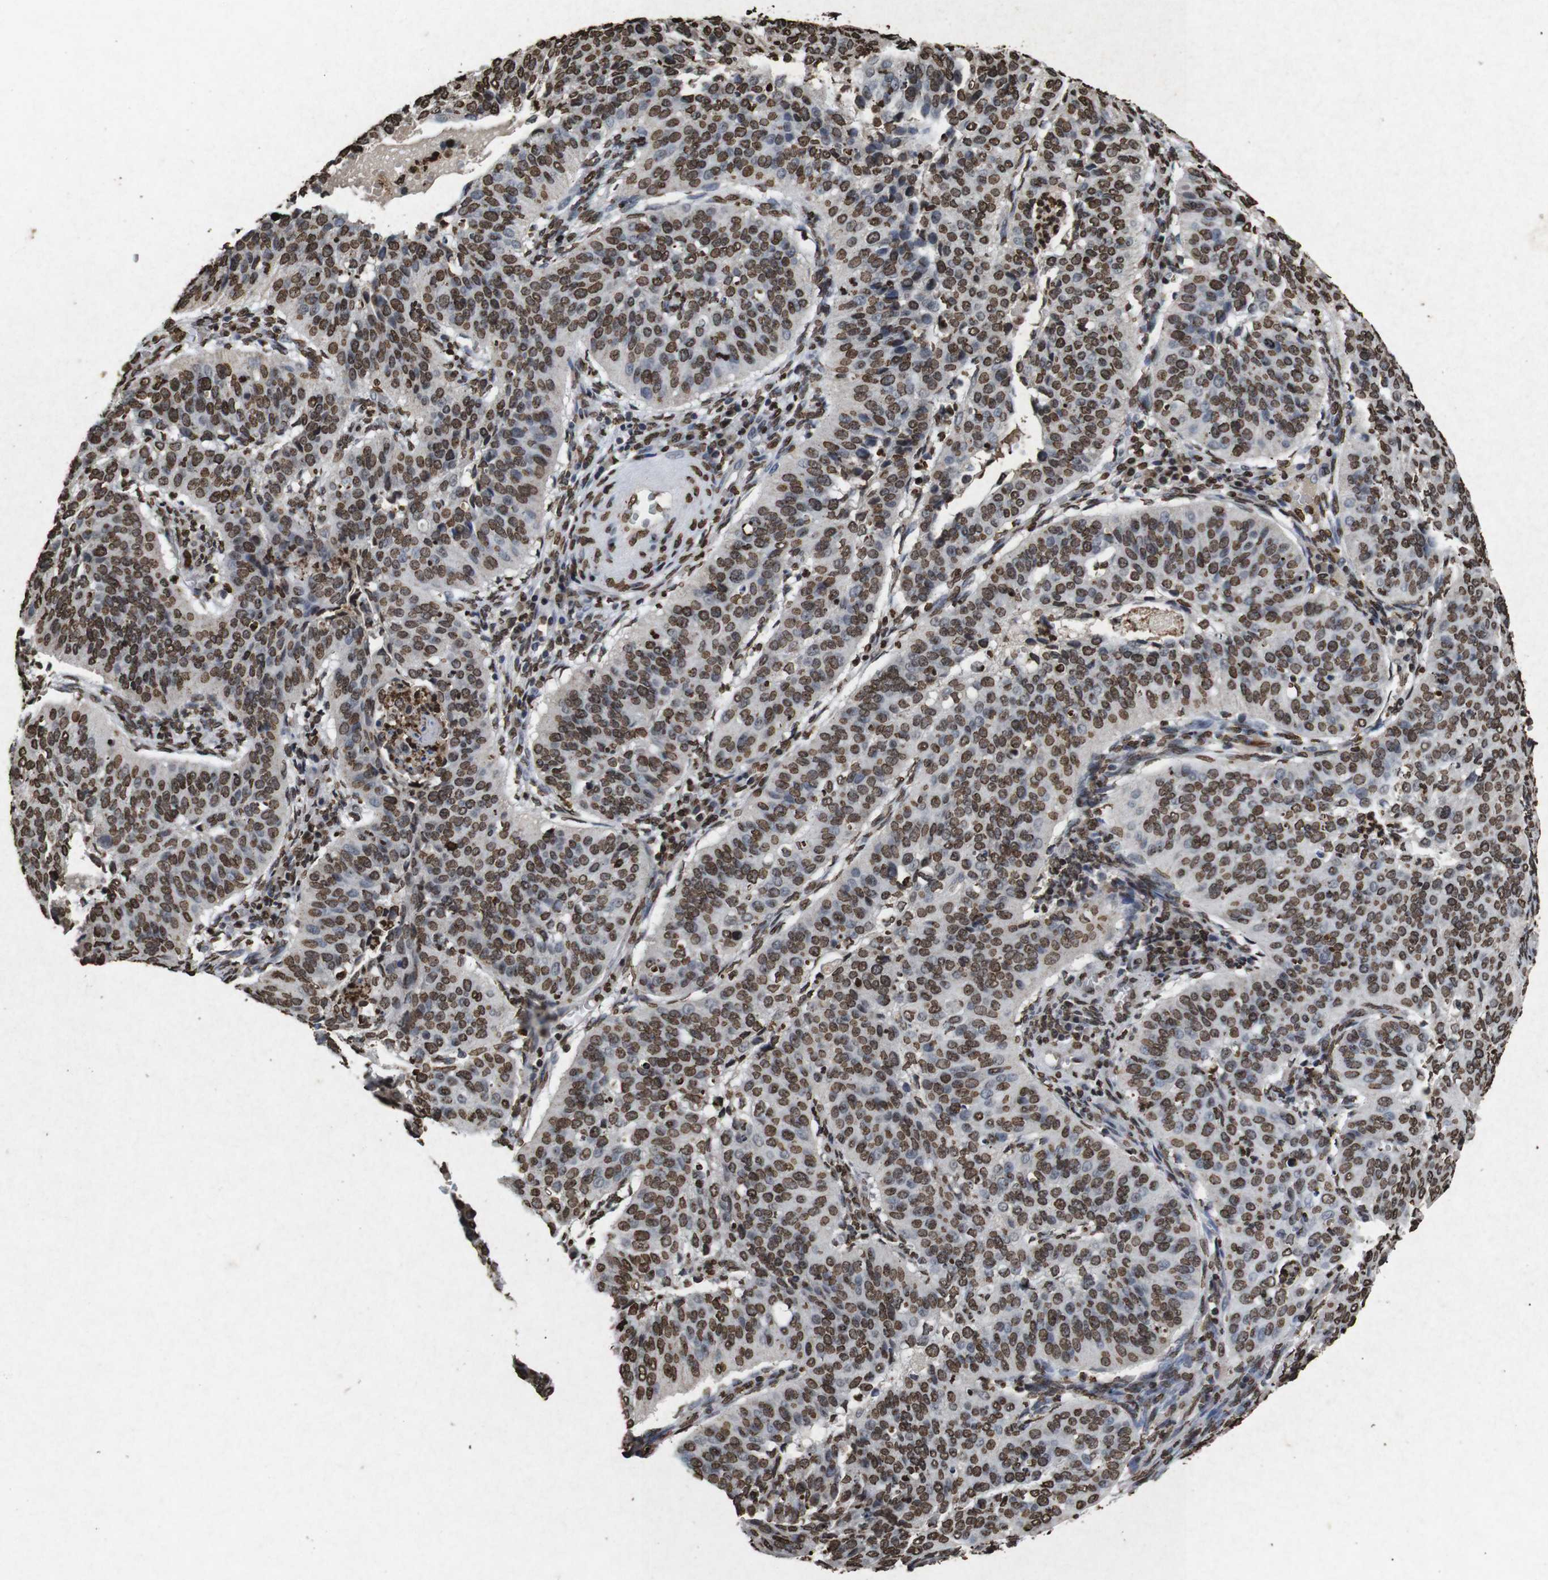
{"staining": {"intensity": "strong", "quantity": ">75%", "location": "nuclear"}, "tissue": "cervical cancer", "cell_type": "Tumor cells", "image_type": "cancer", "snomed": [{"axis": "morphology", "description": "Normal tissue, NOS"}, {"axis": "morphology", "description": "Squamous cell carcinoma, NOS"}, {"axis": "topography", "description": "Cervix"}], "caption": "Protein expression by immunohistochemistry (IHC) demonstrates strong nuclear staining in approximately >75% of tumor cells in cervical cancer (squamous cell carcinoma).", "gene": "MDM2", "patient": {"sex": "female", "age": 39}}